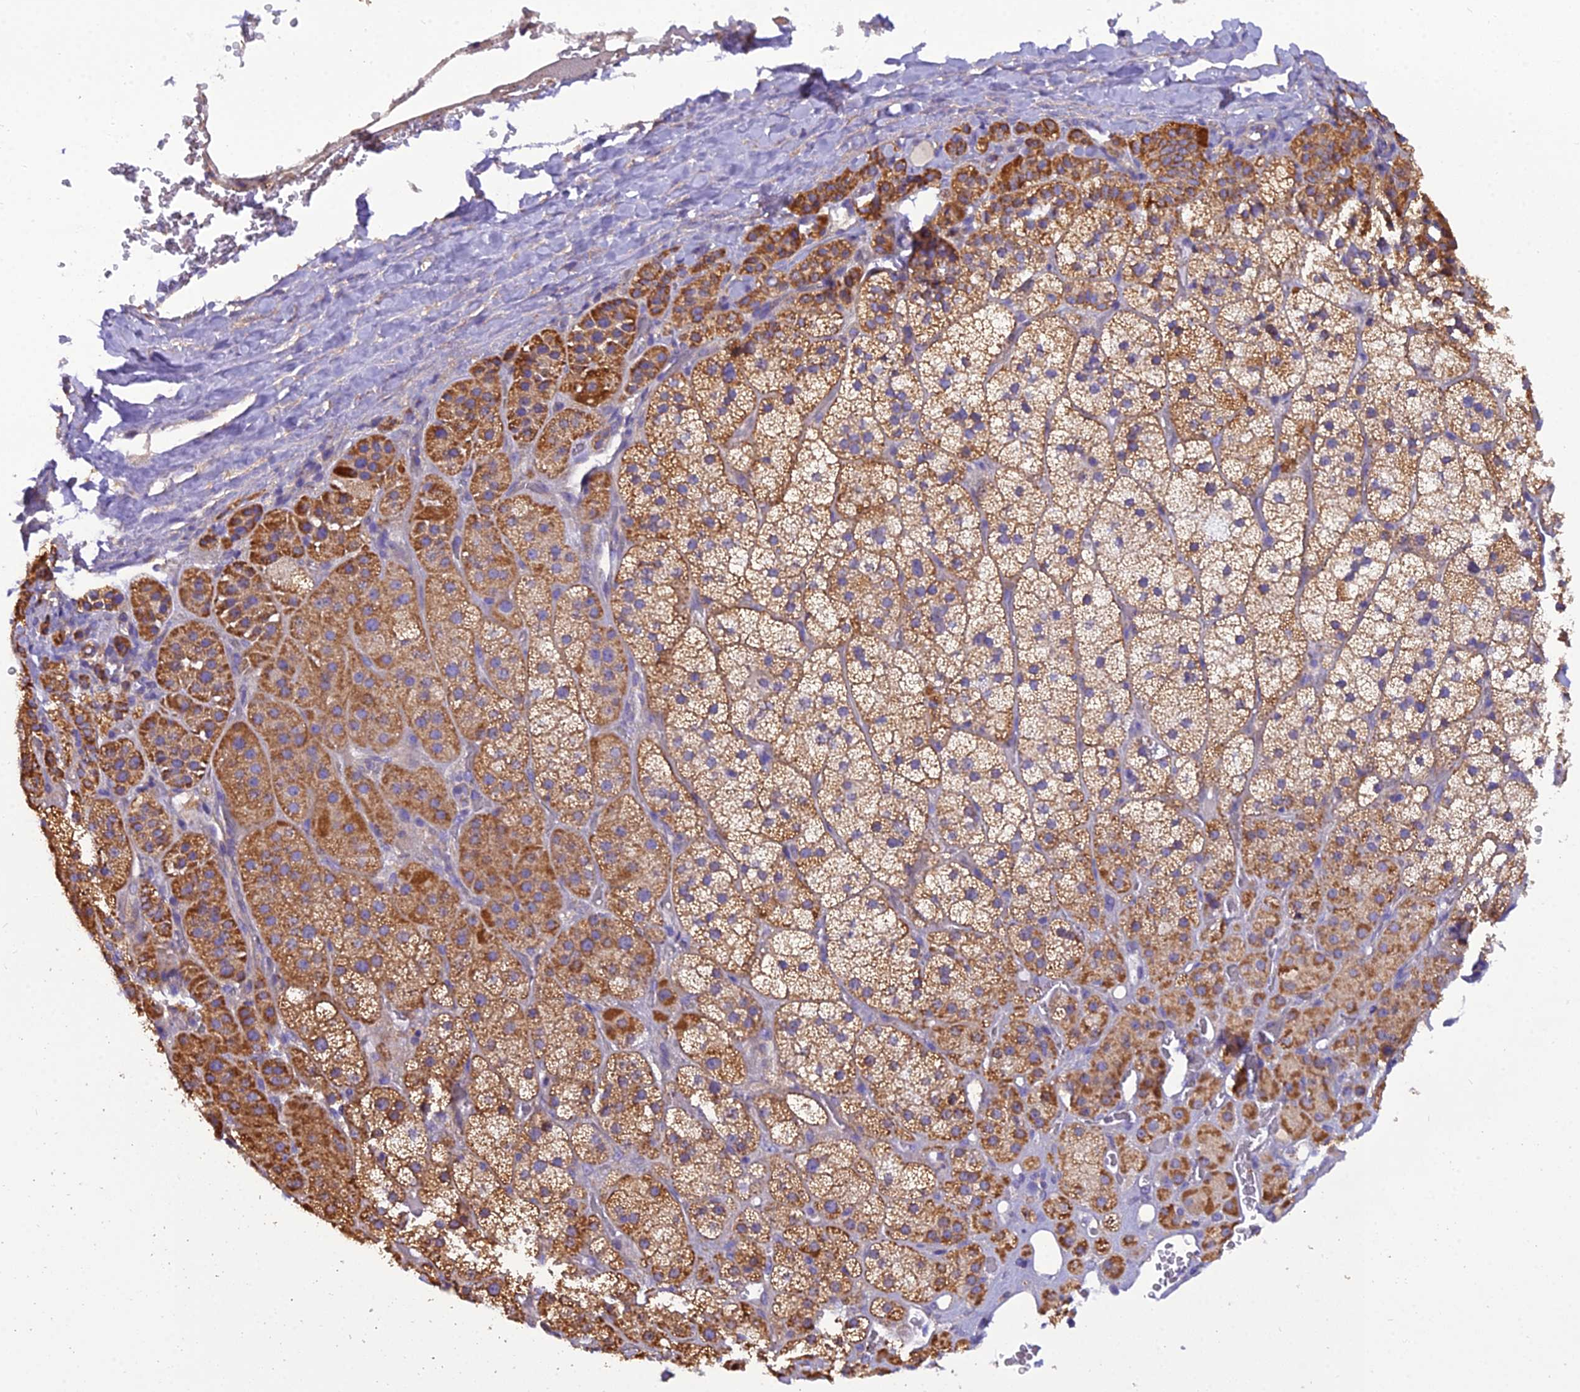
{"staining": {"intensity": "moderate", "quantity": ">75%", "location": "cytoplasmic/membranous"}, "tissue": "adrenal gland", "cell_type": "Glandular cells", "image_type": "normal", "snomed": [{"axis": "morphology", "description": "Normal tissue, NOS"}, {"axis": "topography", "description": "Adrenal gland"}], "caption": "Immunohistochemical staining of normal human adrenal gland shows >75% levels of moderate cytoplasmic/membranous protein positivity in approximately >75% of glandular cells.", "gene": "GPD1", "patient": {"sex": "male", "age": 57}}